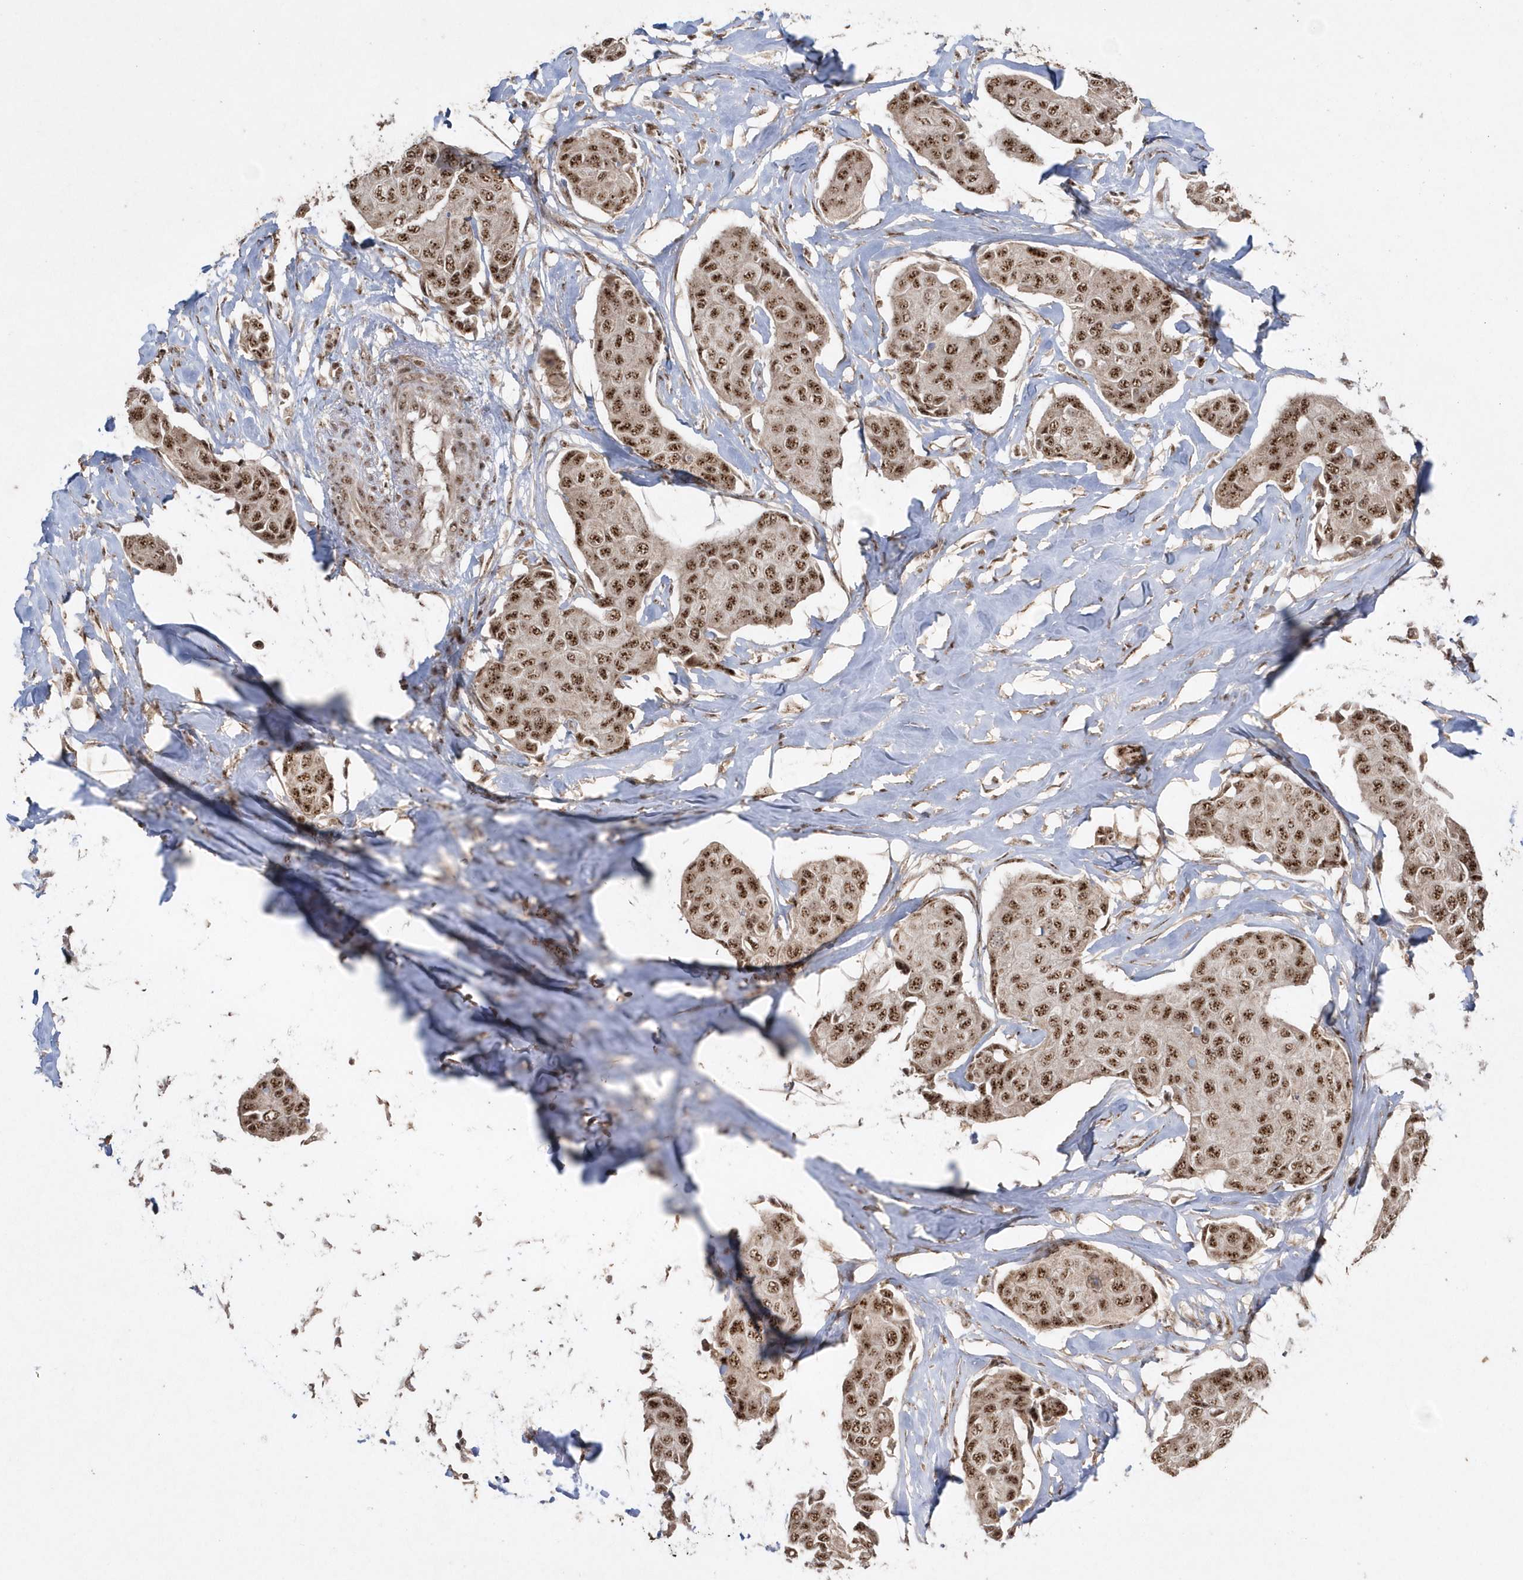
{"staining": {"intensity": "strong", "quantity": ">75%", "location": "nuclear"}, "tissue": "breast cancer", "cell_type": "Tumor cells", "image_type": "cancer", "snomed": [{"axis": "morphology", "description": "Duct carcinoma"}, {"axis": "topography", "description": "Breast"}], "caption": "Immunohistochemical staining of breast intraductal carcinoma shows strong nuclear protein expression in approximately >75% of tumor cells.", "gene": "POLR3B", "patient": {"sex": "female", "age": 80}}